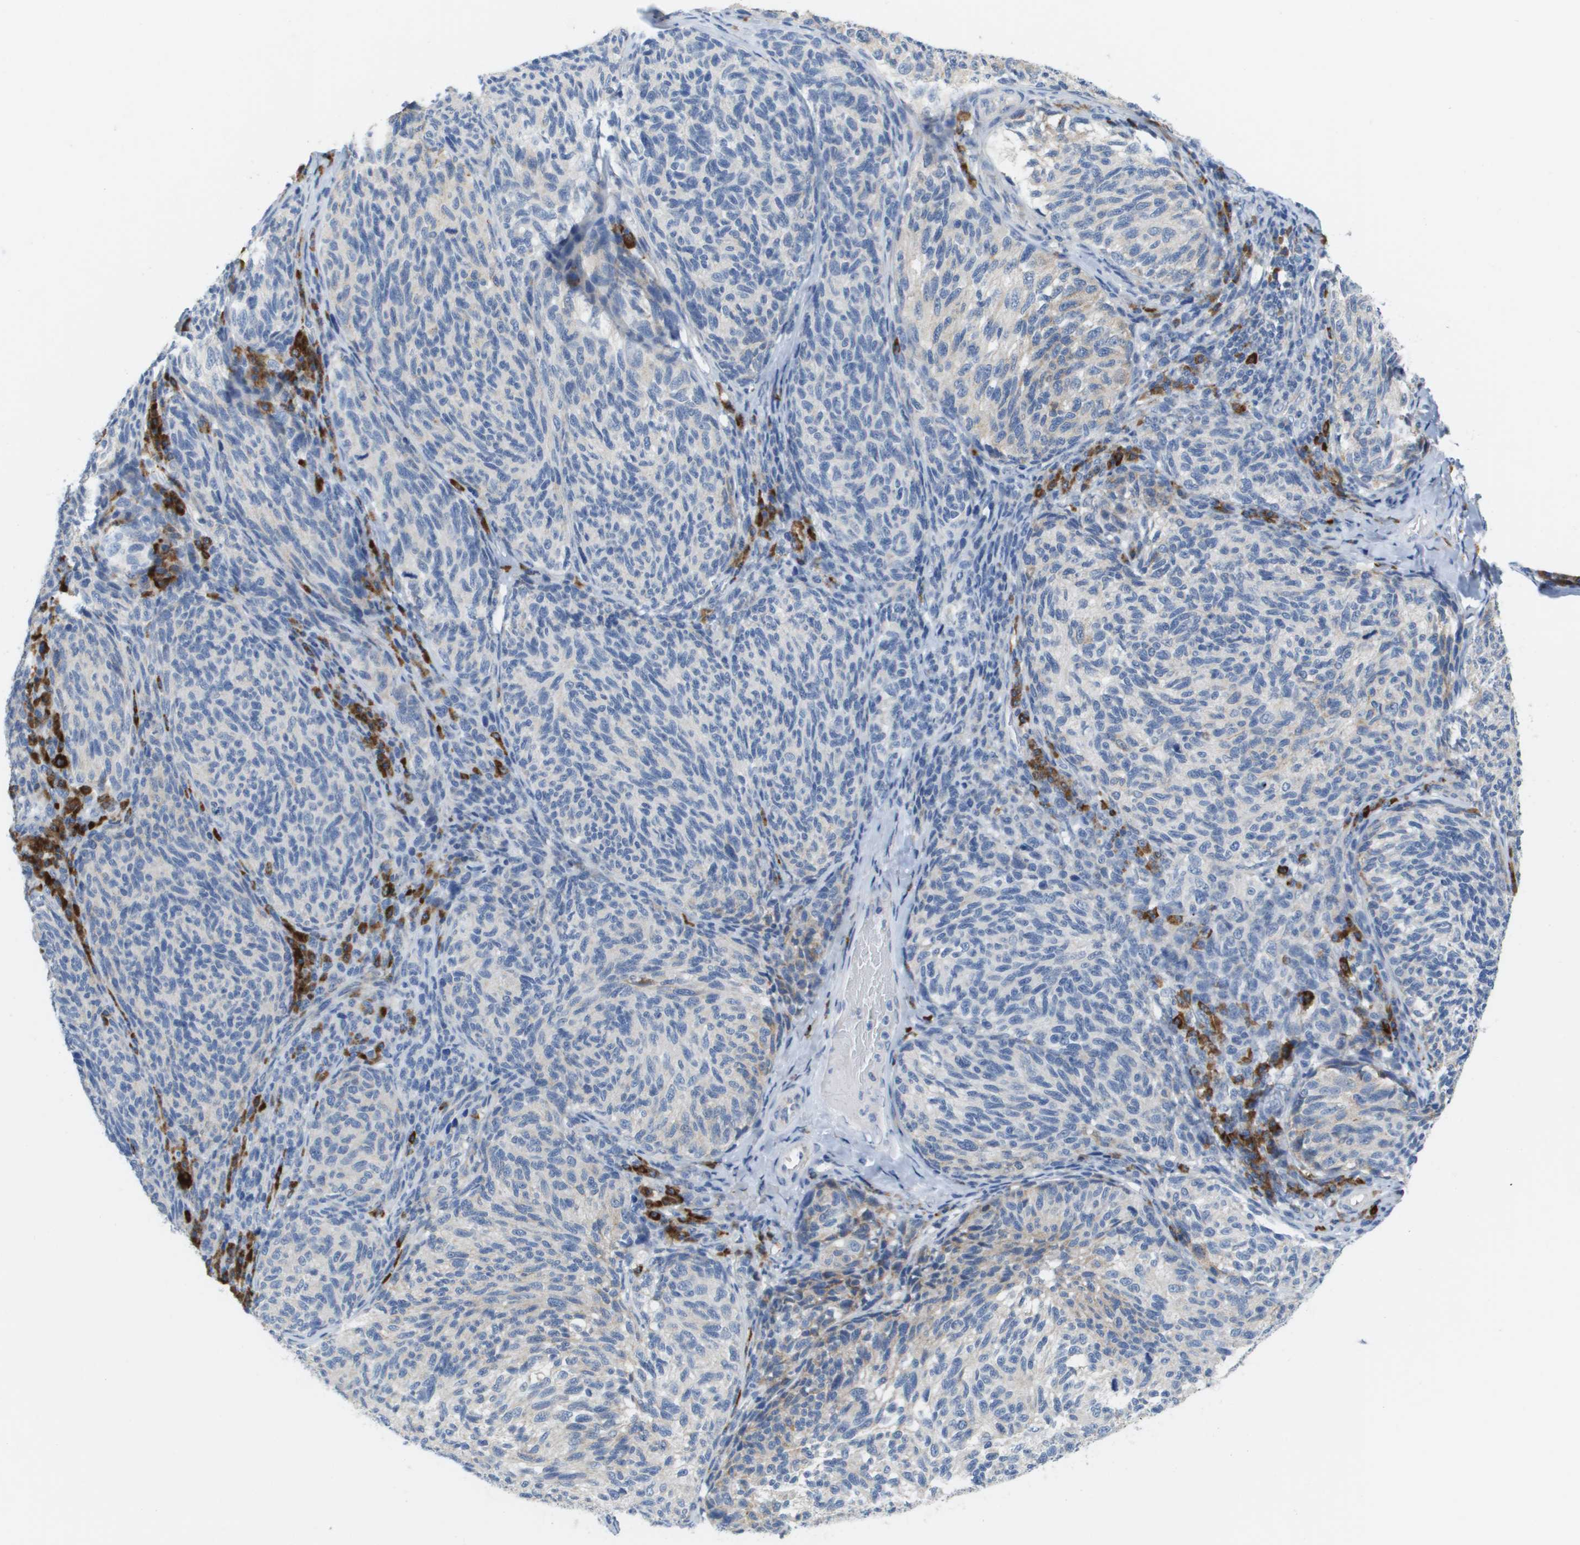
{"staining": {"intensity": "negative", "quantity": "none", "location": "none"}, "tissue": "melanoma", "cell_type": "Tumor cells", "image_type": "cancer", "snomed": [{"axis": "morphology", "description": "Malignant melanoma, NOS"}, {"axis": "topography", "description": "Skin"}], "caption": "Protein analysis of melanoma reveals no significant staining in tumor cells.", "gene": "CD3G", "patient": {"sex": "female", "age": 73}}